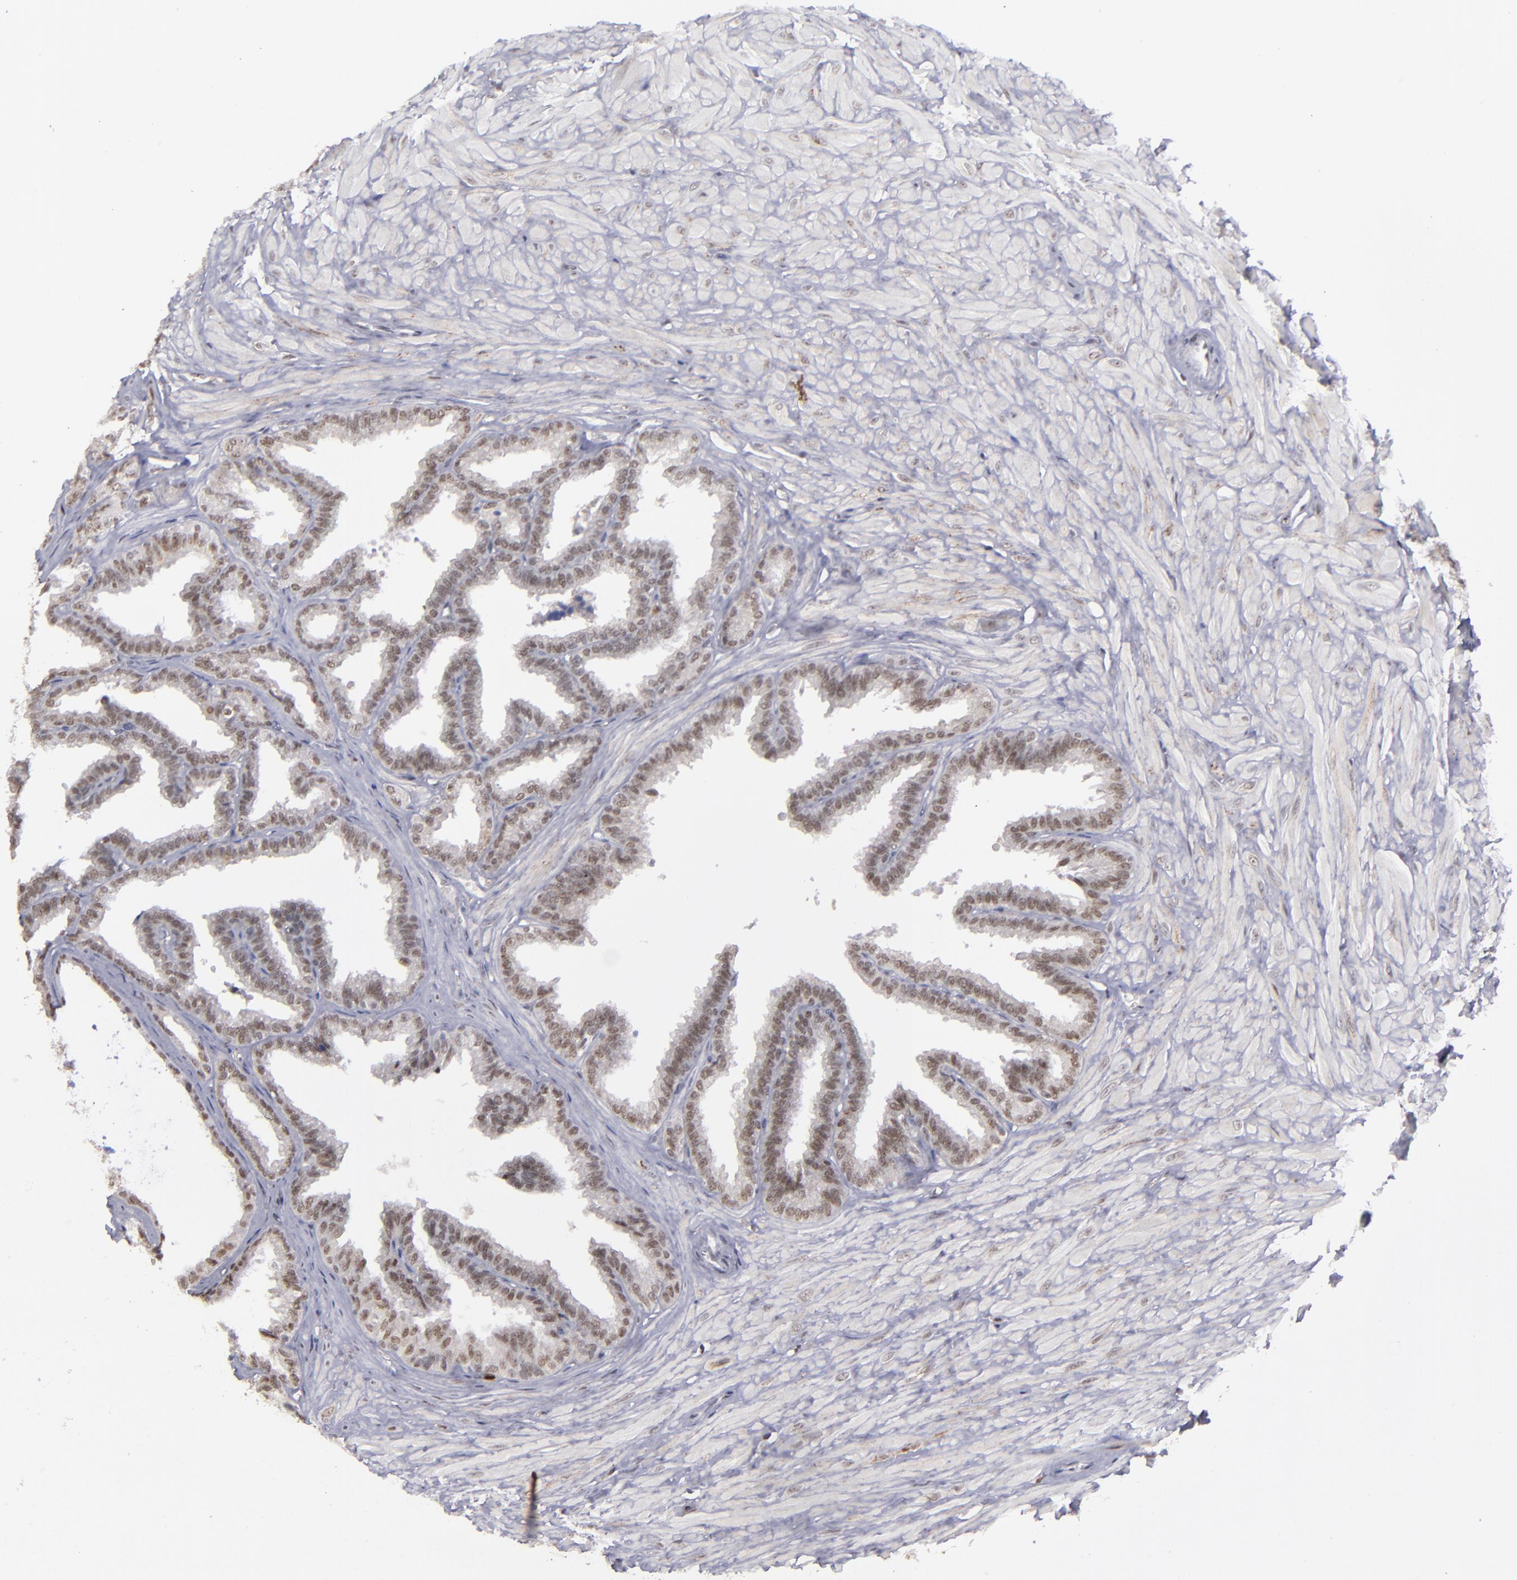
{"staining": {"intensity": "weak", "quantity": "25%-75%", "location": "nuclear"}, "tissue": "seminal vesicle", "cell_type": "Glandular cells", "image_type": "normal", "snomed": [{"axis": "morphology", "description": "Normal tissue, NOS"}, {"axis": "topography", "description": "Seminal veicle"}], "caption": "Glandular cells exhibit low levels of weak nuclear positivity in about 25%-75% of cells in unremarkable human seminal vesicle. Nuclei are stained in blue.", "gene": "RREB1", "patient": {"sex": "male", "age": 26}}